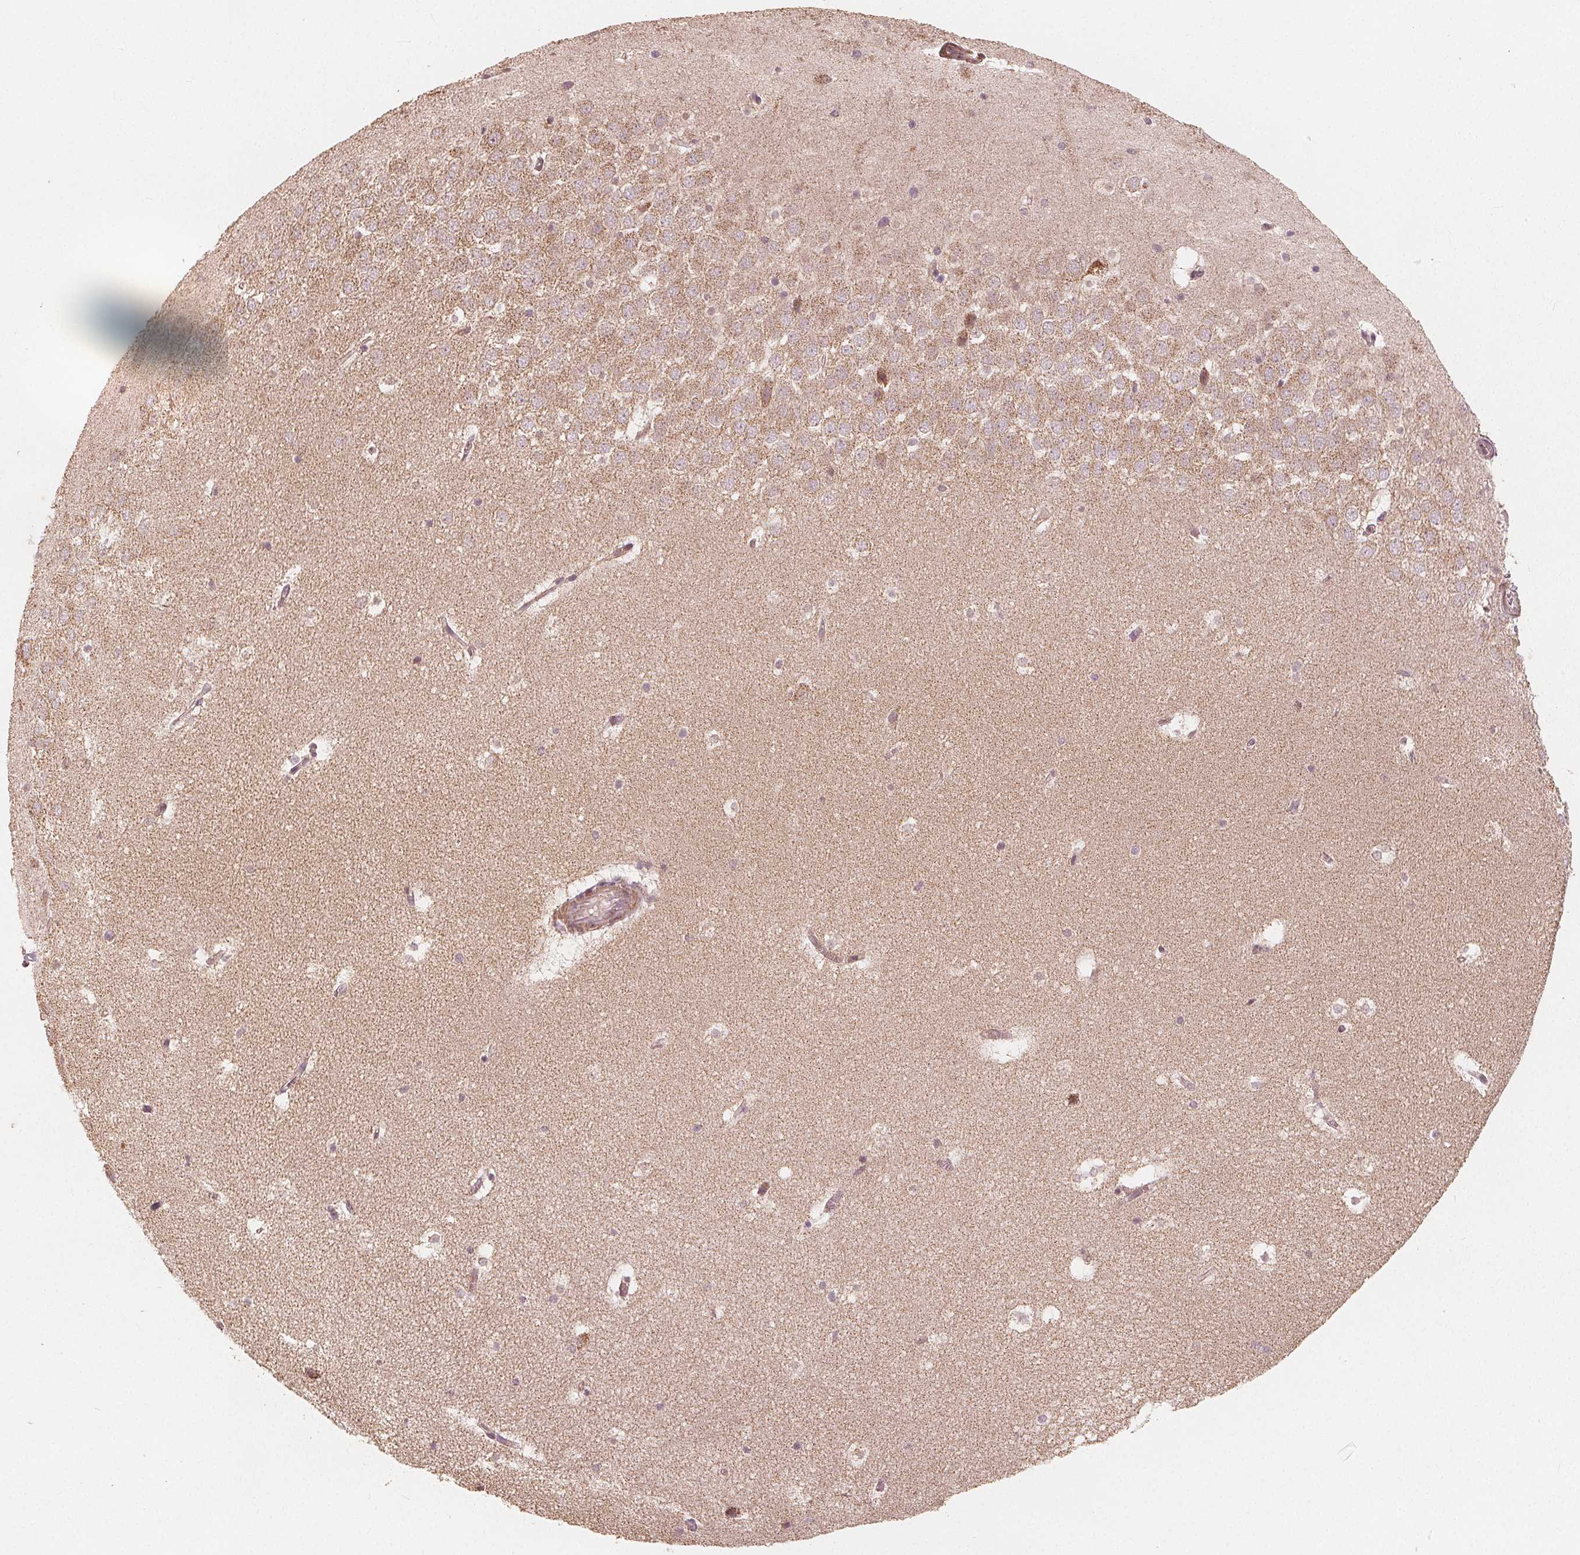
{"staining": {"intensity": "negative", "quantity": "none", "location": "none"}, "tissue": "hippocampus", "cell_type": "Glial cells", "image_type": "normal", "snomed": [{"axis": "morphology", "description": "Normal tissue, NOS"}, {"axis": "topography", "description": "Hippocampus"}], "caption": "Immunohistochemistry (IHC) of benign human hippocampus exhibits no expression in glial cells.", "gene": "PEX26", "patient": {"sex": "male", "age": 45}}